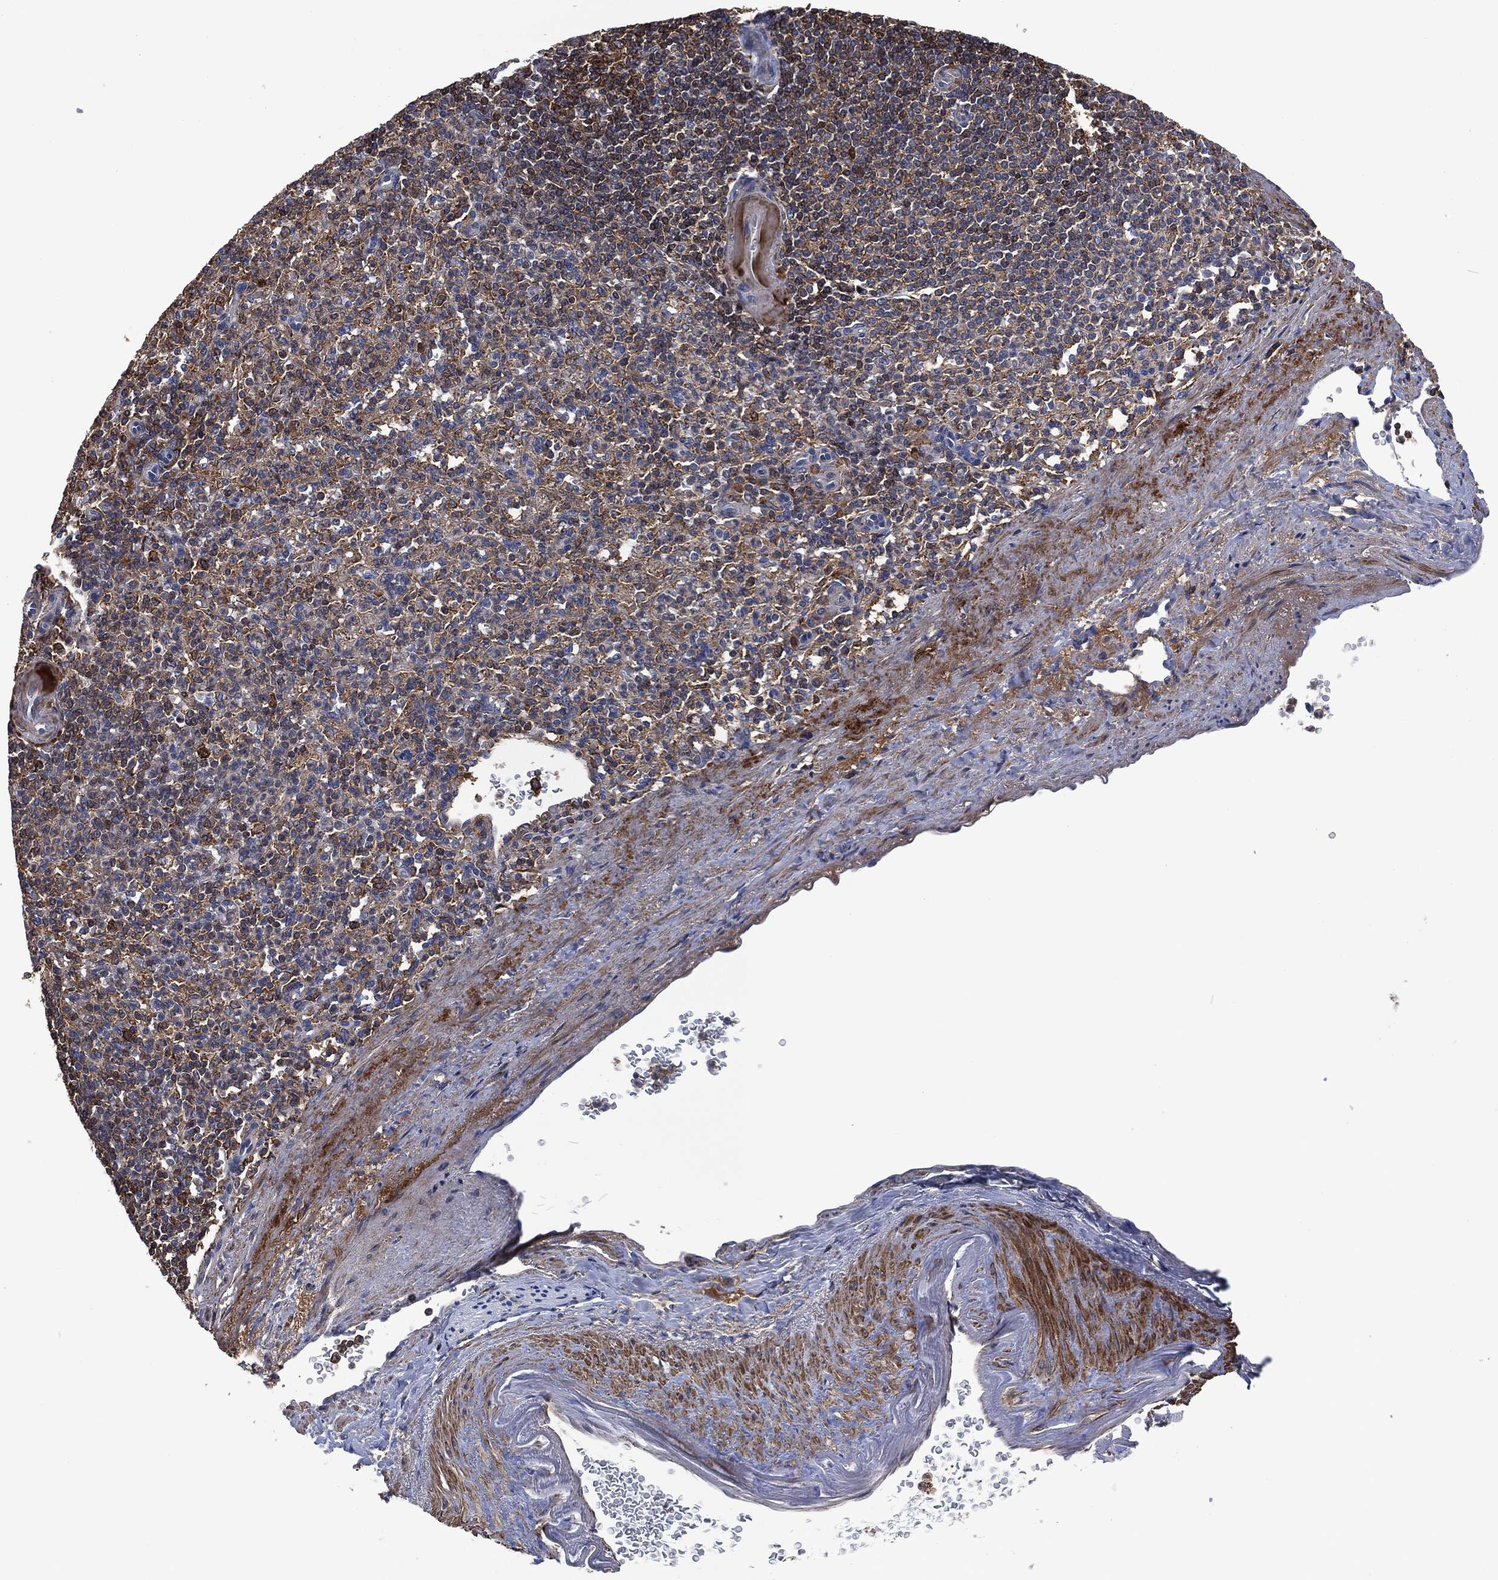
{"staining": {"intensity": "strong", "quantity": "<25%", "location": "cytoplasmic/membranous"}, "tissue": "spleen", "cell_type": "Cells in red pulp", "image_type": "normal", "snomed": [{"axis": "morphology", "description": "Normal tissue, NOS"}, {"axis": "topography", "description": "Spleen"}], "caption": "Strong cytoplasmic/membranous staining is seen in about <25% of cells in red pulp in benign spleen. (IHC, brightfield microscopy, high magnification).", "gene": "LGALS9", "patient": {"sex": "female", "age": 74}}